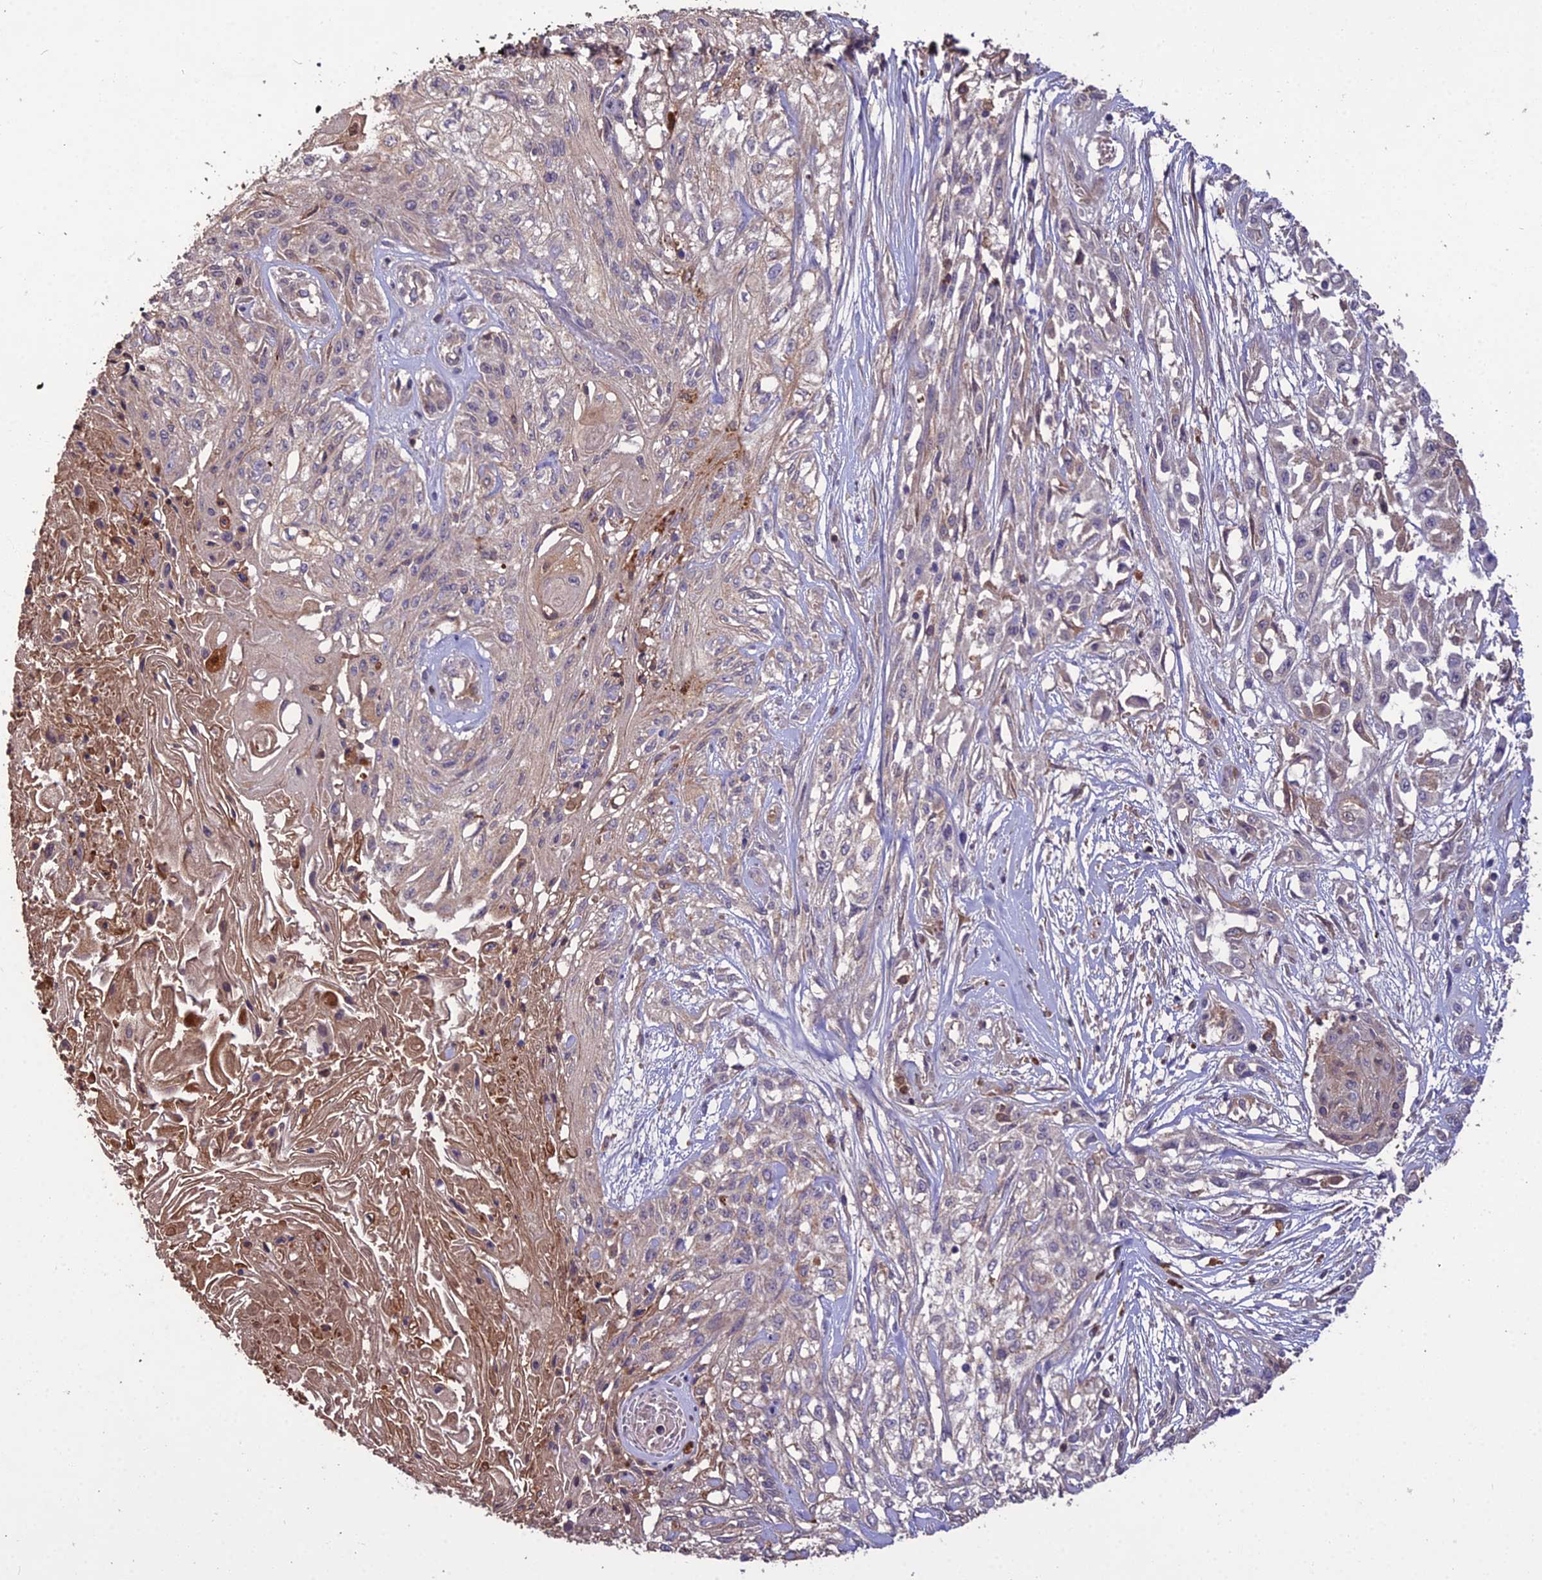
{"staining": {"intensity": "negative", "quantity": "none", "location": "none"}, "tissue": "skin cancer", "cell_type": "Tumor cells", "image_type": "cancer", "snomed": [{"axis": "morphology", "description": "Squamous cell carcinoma, NOS"}, {"axis": "morphology", "description": "Squamous cell carcinoma, metastatic, NOS"}, {"axis": "topography", "description": "Skin"}, {"axis": "topography", "description": "Lymph node"}], "caption": "Protein analysis of skin metastatic squamous cell carcinoma reveals no significant positivity in tumor cells. The staining is performed using DAB (3,3'-diaminobenzidine) brown chromogen with nuclei counter-stained in using hematoxylin.", "gene": "KCTD16", "patient": {"sex": "male", "age": 75}}